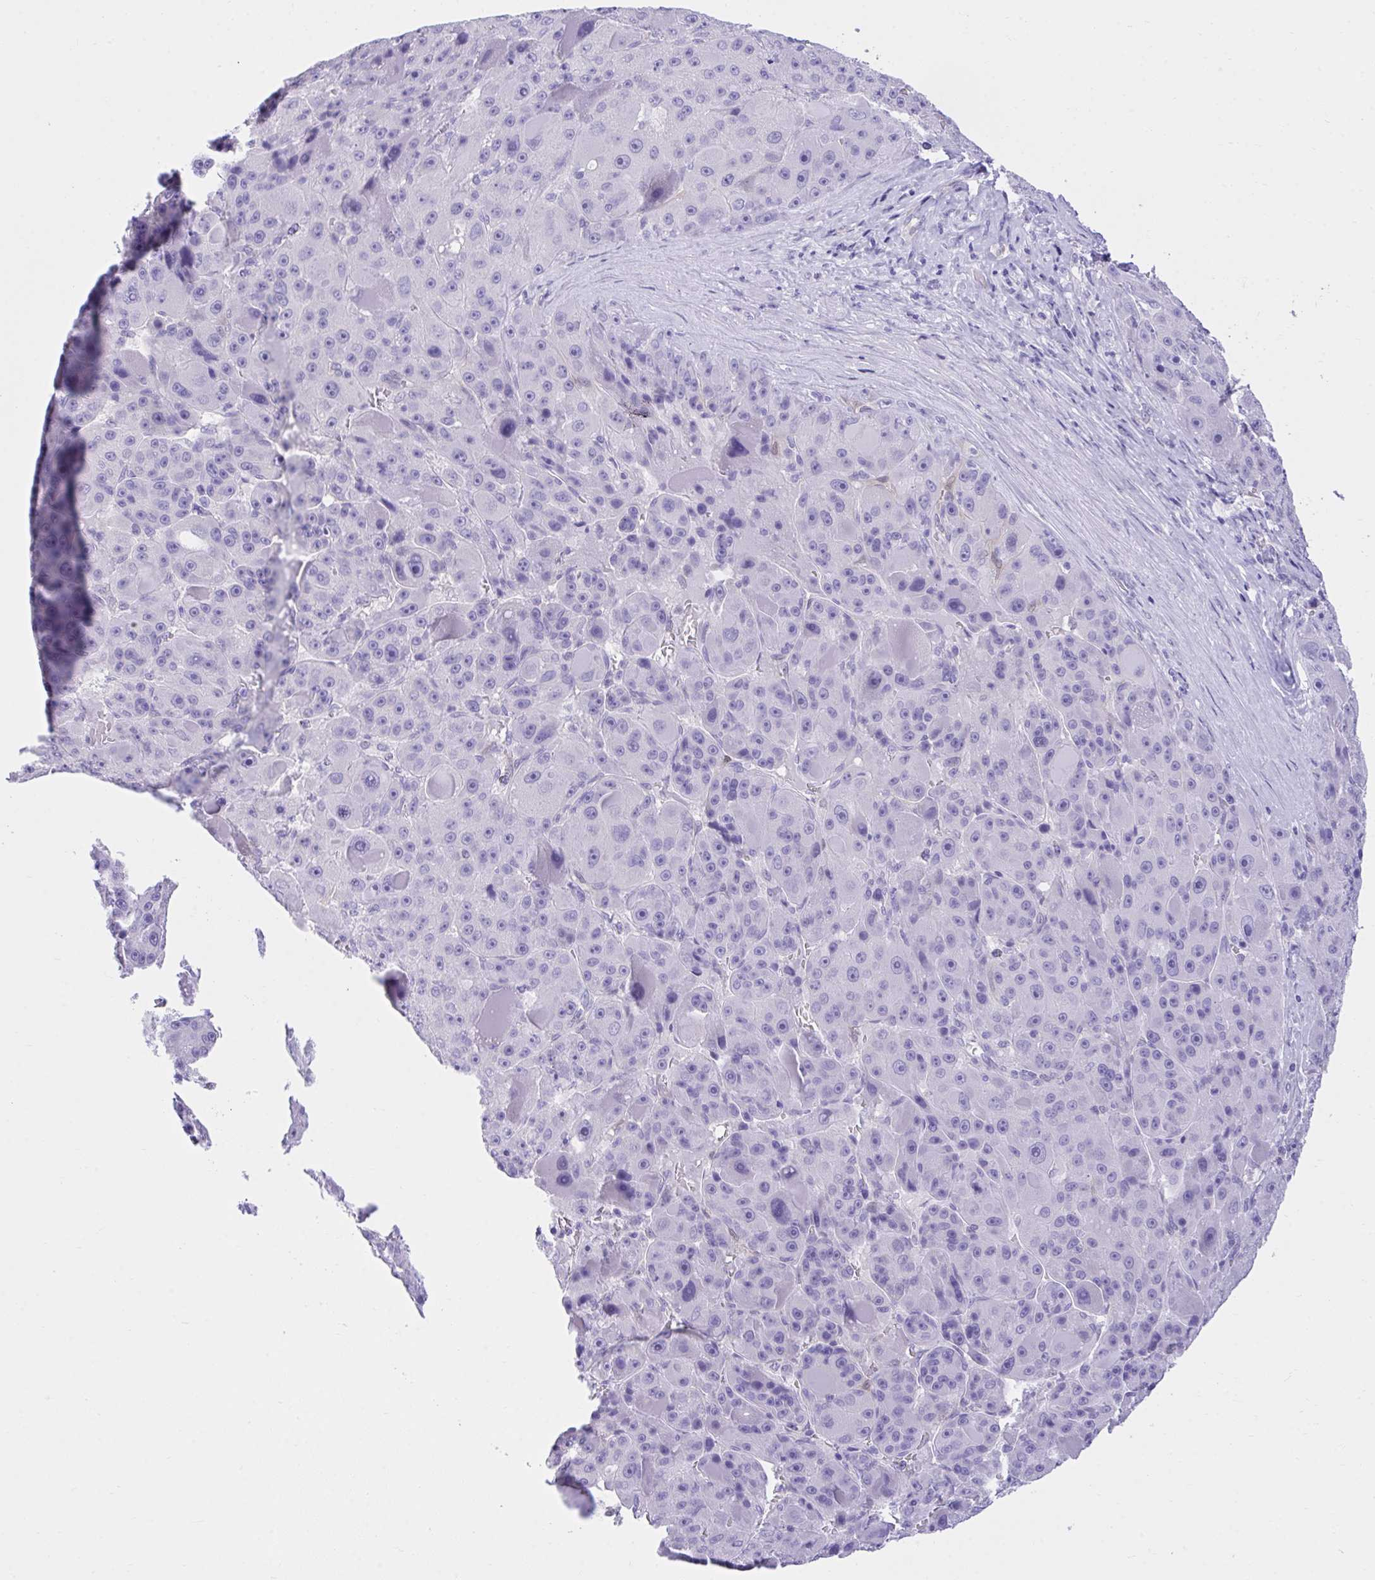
{"staining": {"intensity": "negative", "quantity": "none", "location": "none"}, "tissue": "liver cancer", "cell_type": "Tumor cells", "image_type": "cancer", "snomed": [{"axis": "morphology", "description": "Carcinoma, Hepatocellular, NOS"}, {"axis": "topography", "description": "Liver"}], "caption": "High power microscopy photomicrograph of an immunohistochemistry histopathology image of hepatocellular carcinoma (liver), revealing no significant staining in tumor cells.", "gene": "PGM2L1", "patient": {"sex": "male", "age": 76}}